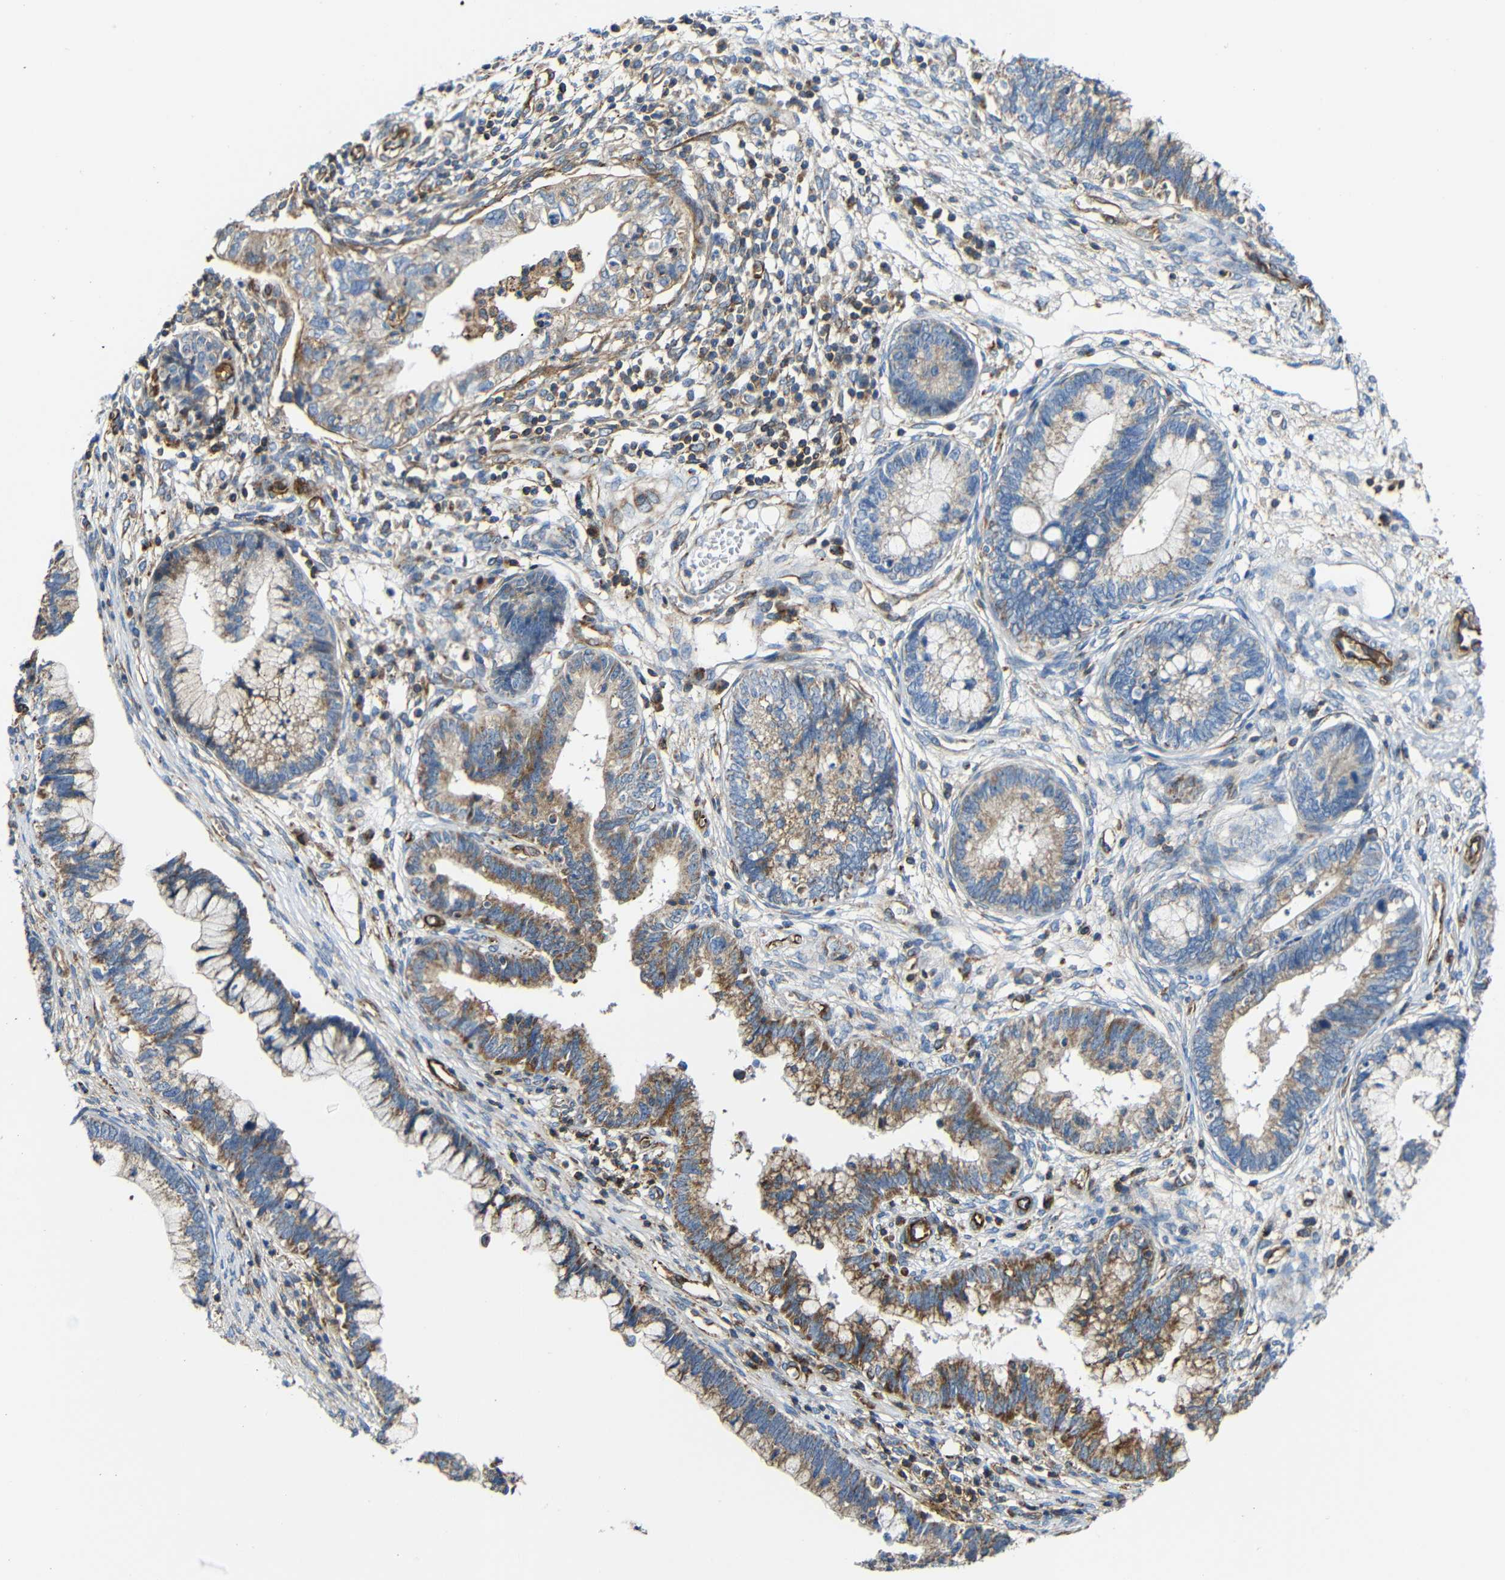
{"staining": {"intensity": "moderate", "quantity": ">75%", "location": "cytoplasmic/membranous"}, "tissue": "cervical cancer", "cell_type": "Tumor cells", "image_type": "cancer", "snomed": [{"axis": "morphology", "description": "Adenocarcinoma, NOS"}, {"axis": "topography", "description": "Cervix"}], "caption": "Human cervical adenocarcinoma stained with a brown dye exhibits moderate cytoplasmic/membranous positive expression in approximately >75% of tumor cells.", "gene": "IGSF10", "patient": {"sex": "female", "age": 44}}